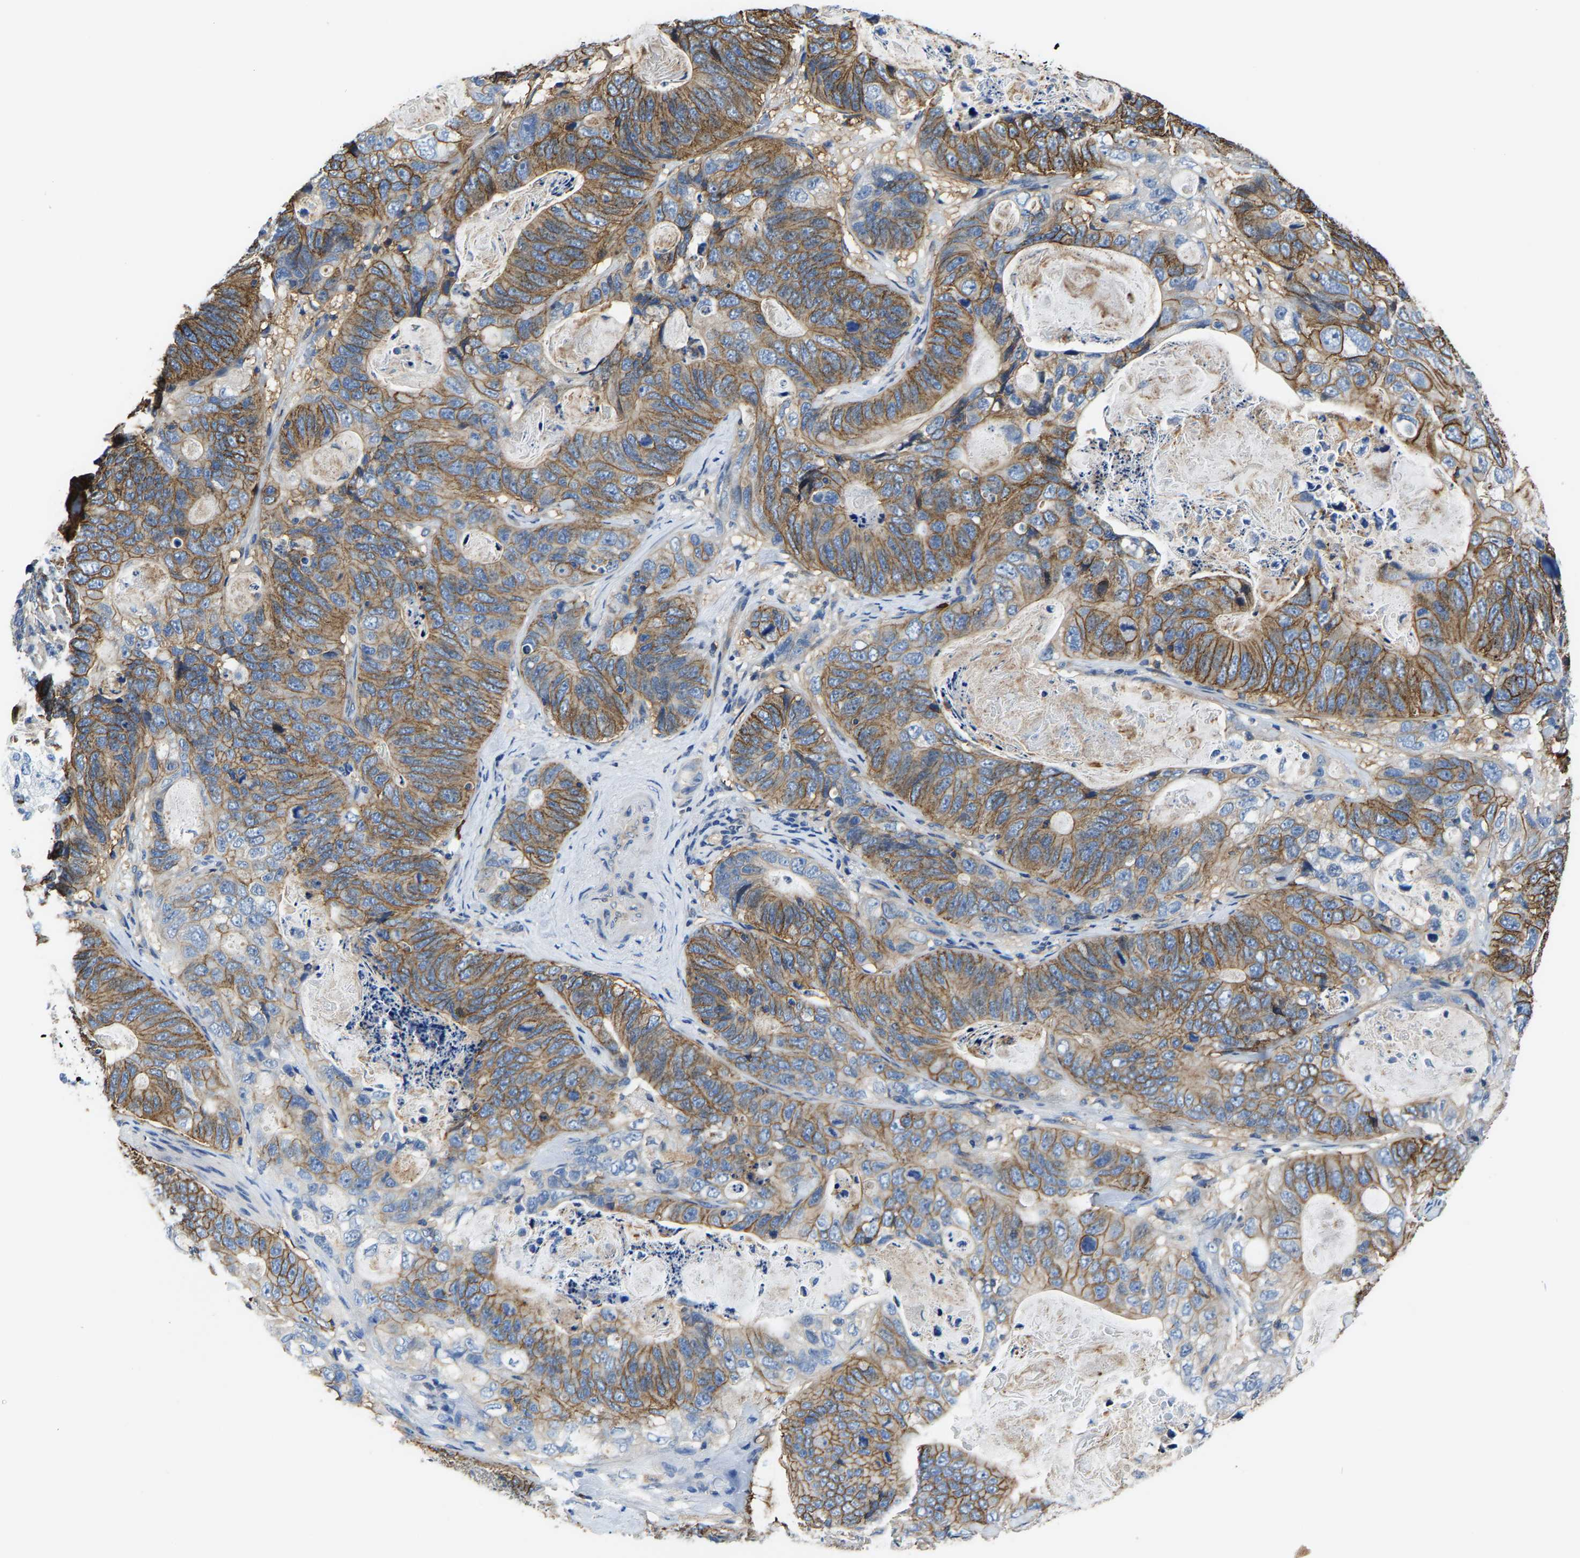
{"staining": {"intensity": "moderate", "quantity": "25%-75%", "location": "cytoplasmic/membranous"}, "tissue": "stomach cancer", "cell_type": "Tumor cells", "image_type": "cancer", "snomed": [{"axis": "morphology", "description": "Normal tissue, NOS"}, {"axis": "morphology", "description": "Adenocarcinoma, NOS"}, {"axis": "topography", "description": "Stomach"}], "caption": "Moderate cytoplasmic/membranous protein expression is identified in about 25%-75% of tumor cells in stomach adenocarcinoma. The staining was performed using DAB, with brown indicating positive protein expression. Nuclei are stained blue with hematoxylin.", "gene": "TRAF6", "patient": {"sex": "female", "age": 89}}